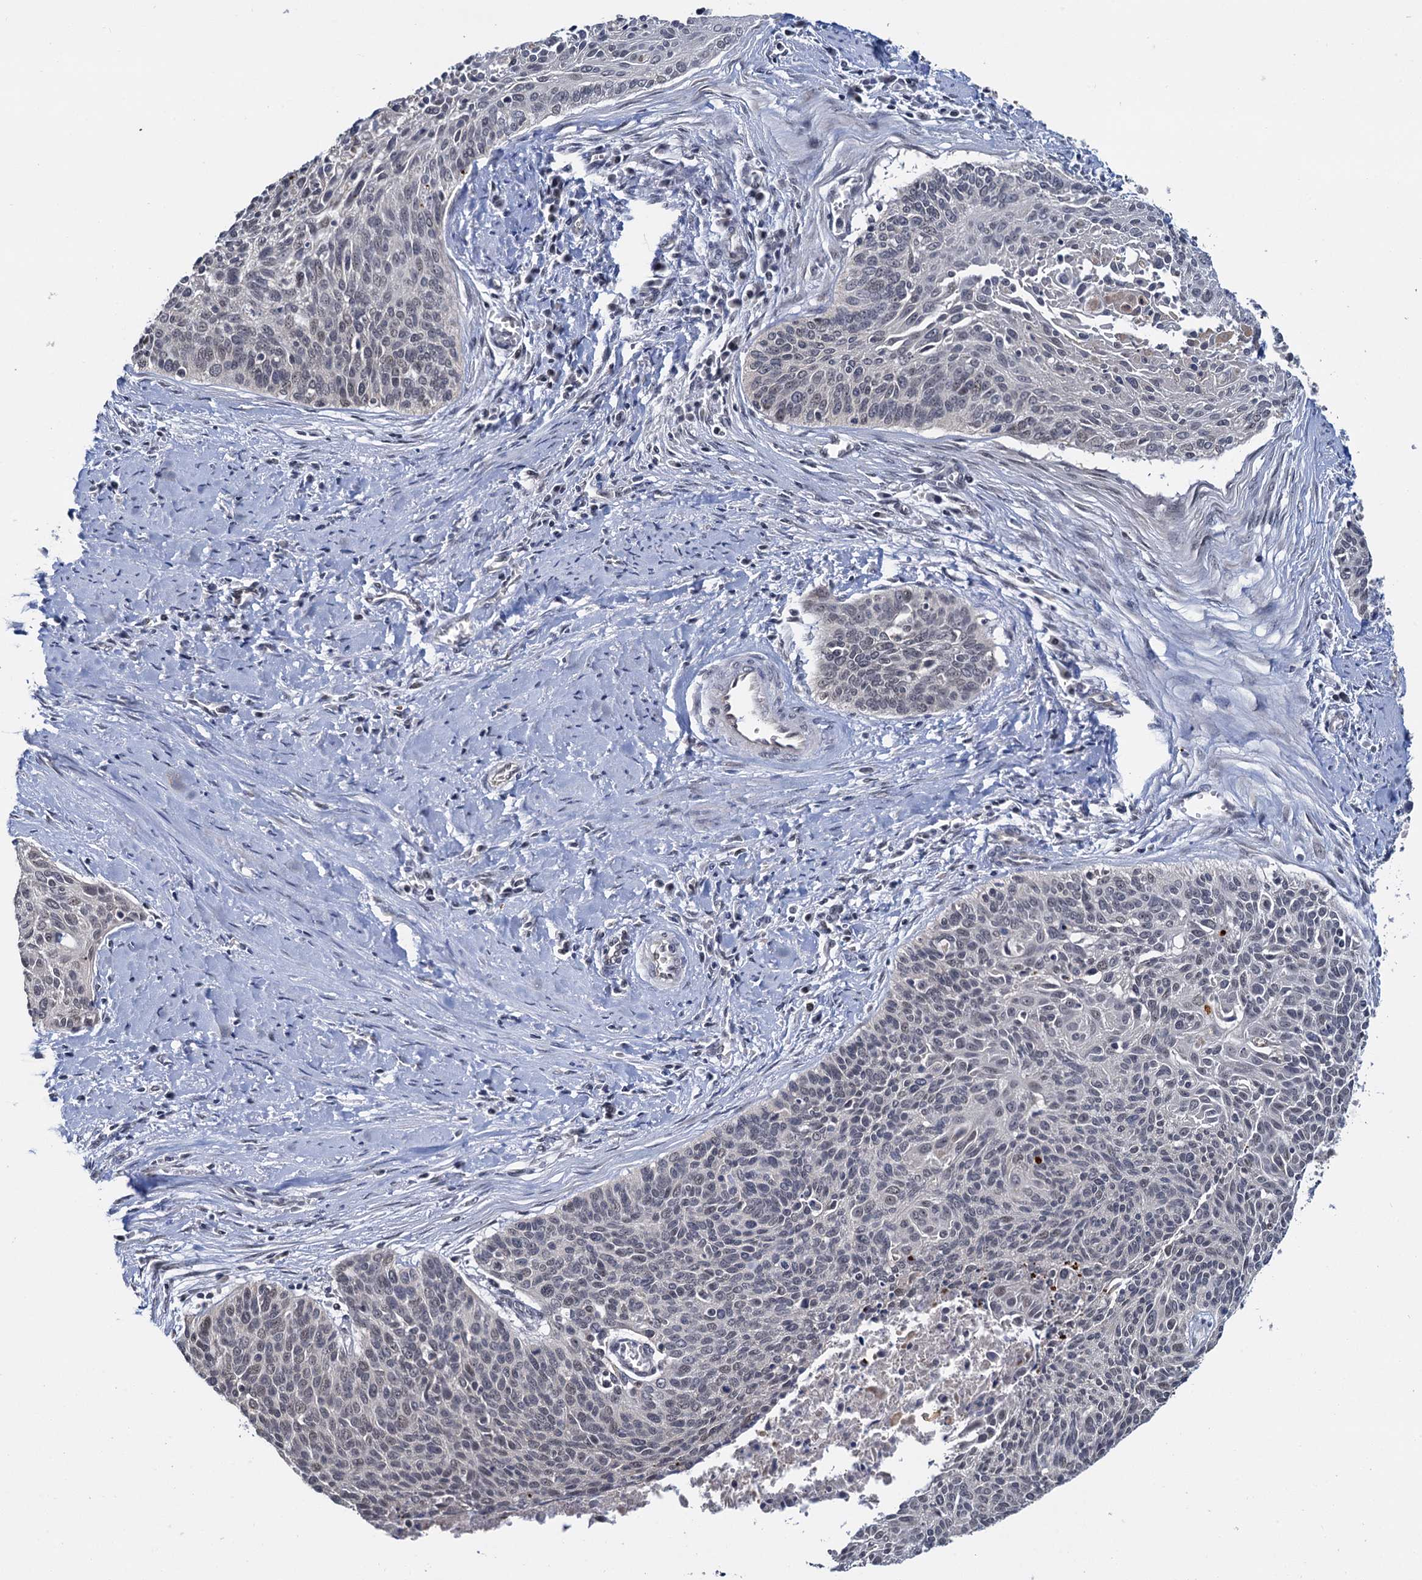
{"staining": {"intensity": "negative", "quantity": "none", "location": "none"}, "tissue": "cervical cancer", "cell_type": "Tumor cells", "image_type": "cancer", "snomed": [{"axis": "morphology", "description": "Squamous cell carcinoma, NOS"}, {"axis": "topography", "description": "Cervix"}], "caption": "The histopathology image shows no significant positivity in tumor cells of squamous cell carcinoma (cervical).", "gene": "NAT10", "patient": {"sex": "female", "age": 55}}